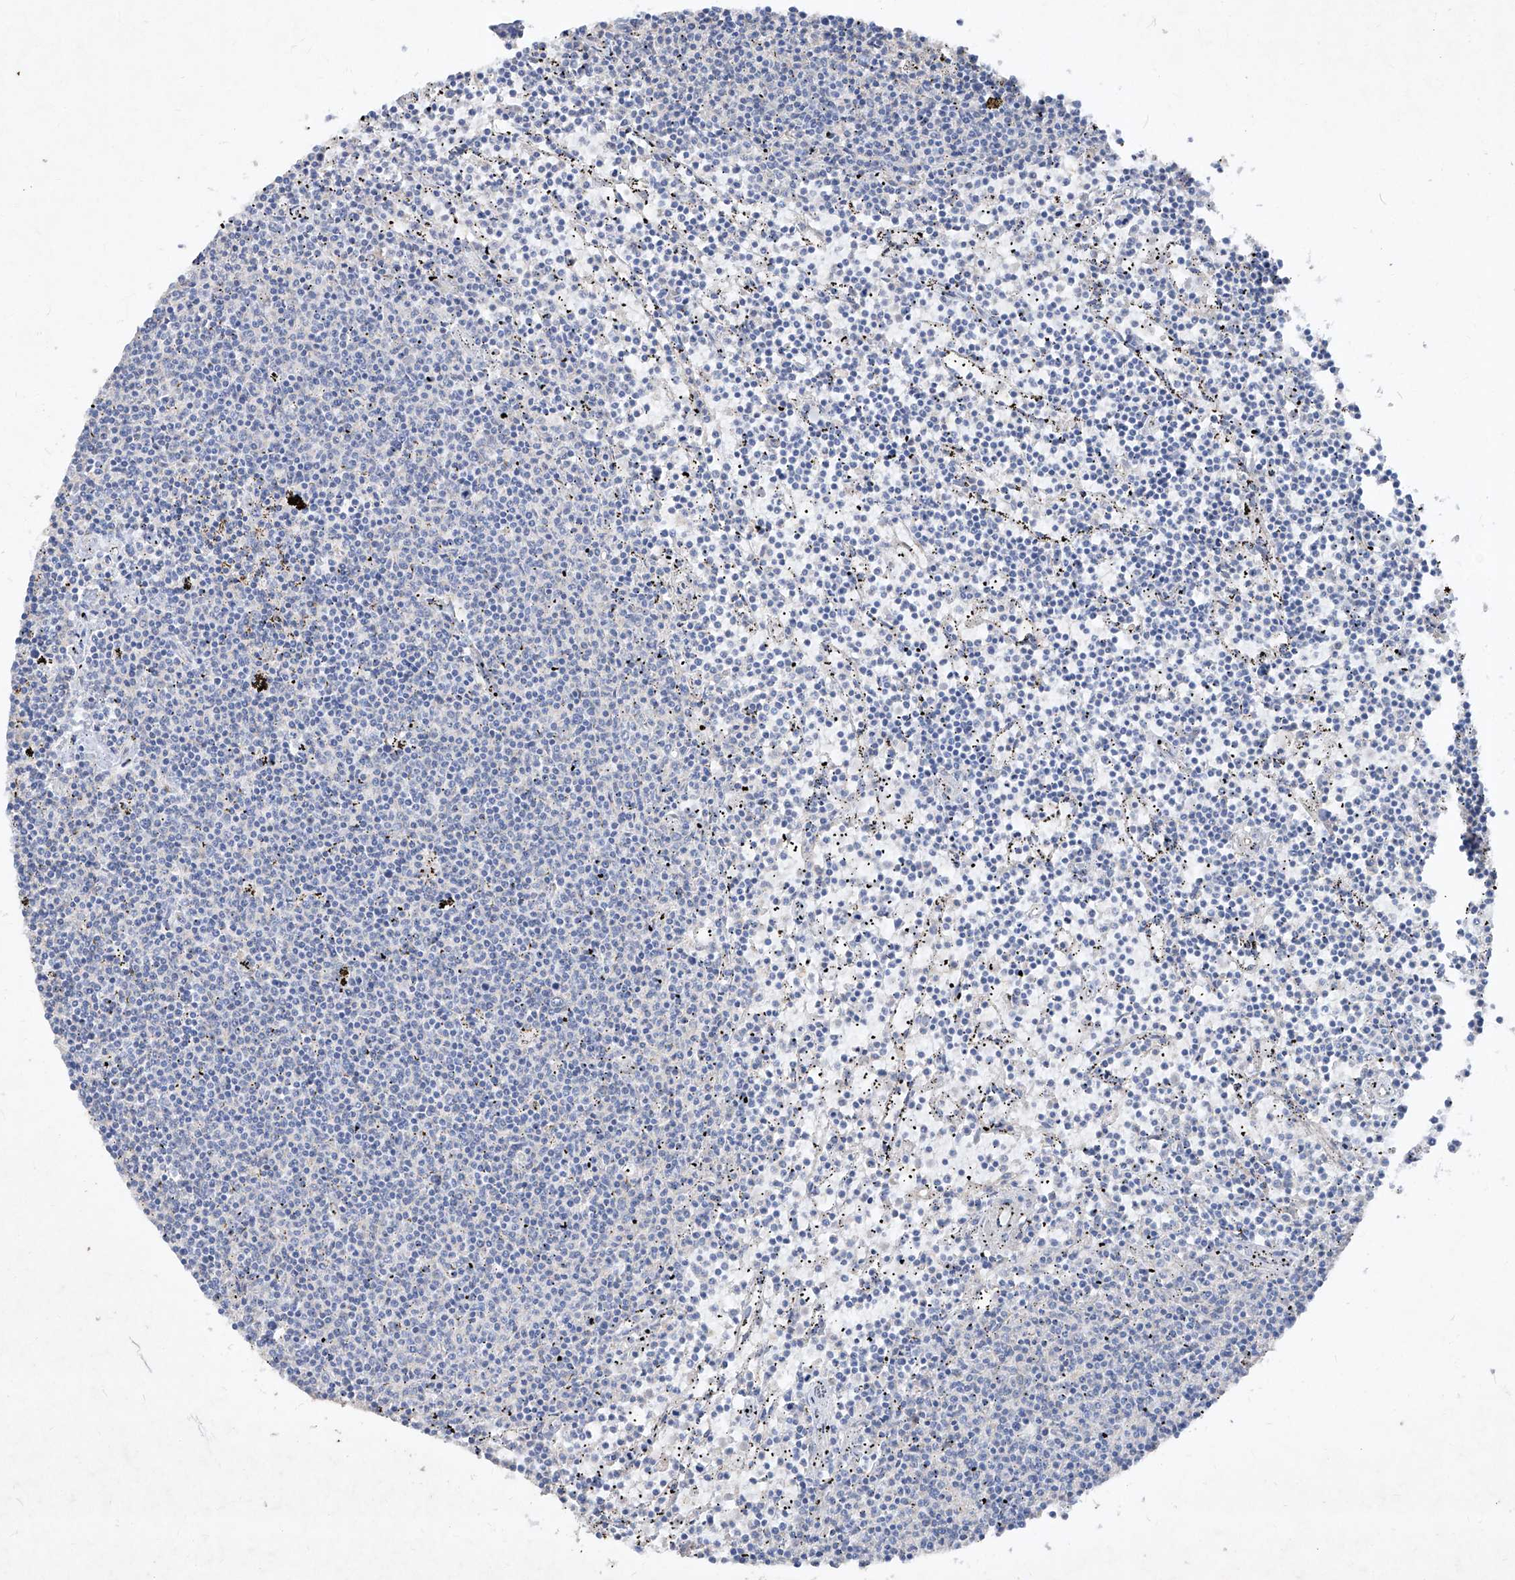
{"staining": {"intensity": "negative", "quantity": "none", "location": "none"}, "tissue": "lymphoma", "cell_type": "Tumor cells", "image_type": "cancer", "snomed": [{"axis": "morphology", "description": "Malignant lymphoma, non-Hodgkin's type, Low grade"}, {"axis": "topography", "description": "Spleen"}], "caption": "IHC of malignant lymphoma, non-Hodgkin's type (low-grade) reveals no staining in tumor cells.", "gene": "ABCD3", "patient": {"sex": "female", "age": 50}}